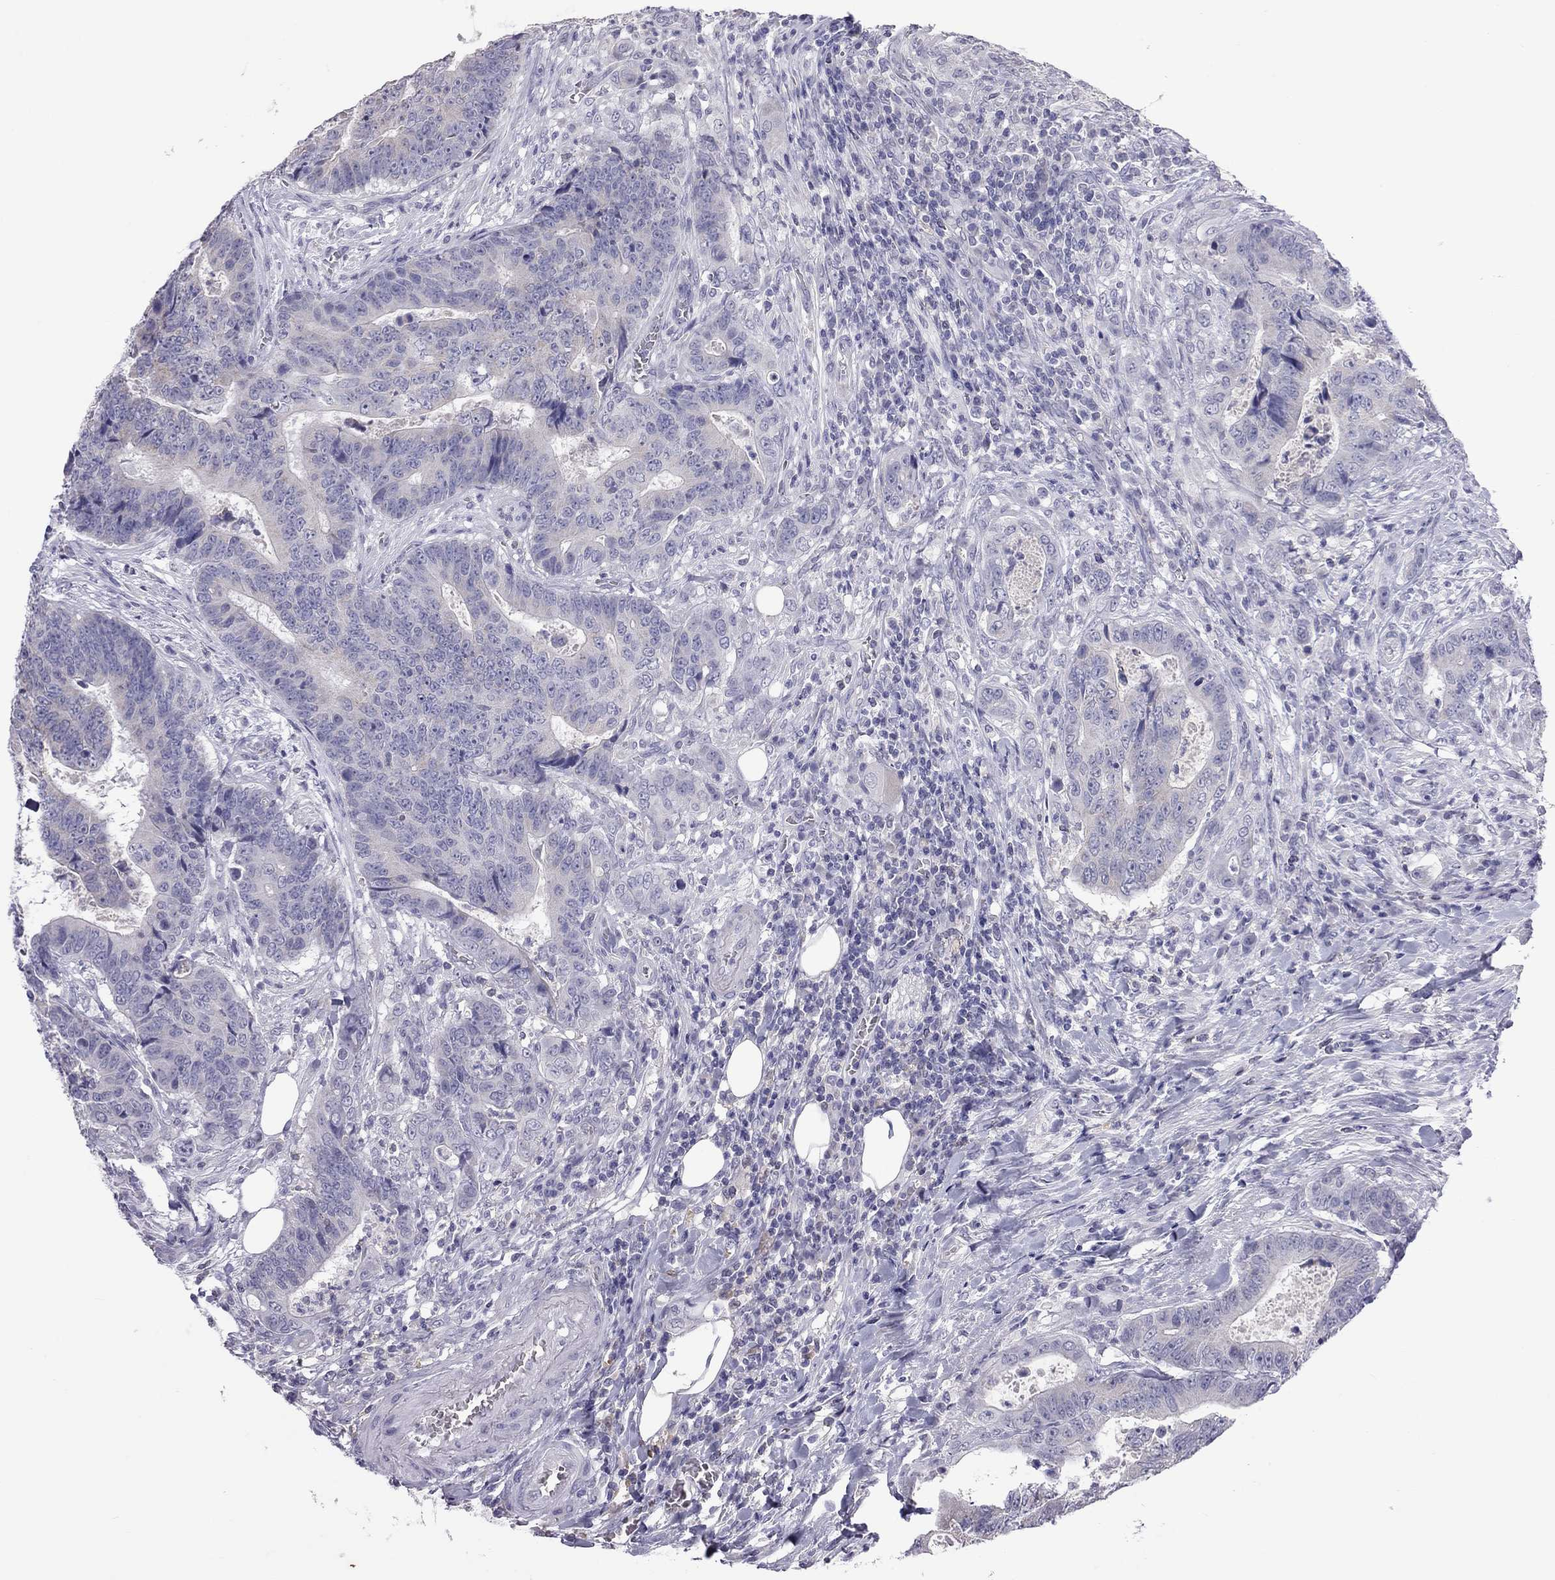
{"staining": {"intensity": "negative", "quantity": "none", "location": "none"}, "tissue": "colorectal cancer", "cell_type": "Tumor cells", "image_type": "cancer", "snomed": [{"axis": "morphology", "description": "Adenocarcinoma, NOS"}, {"axis": "topography", "description": "Colon"}], "caption": "Human adenocarcinoma (colorectal) stained for a protein using immunohistochemistry demonstrates no positivity in tumor cells.", "gene": "PPP1R3A", "patient": {"sex": "female", "age": 48}}